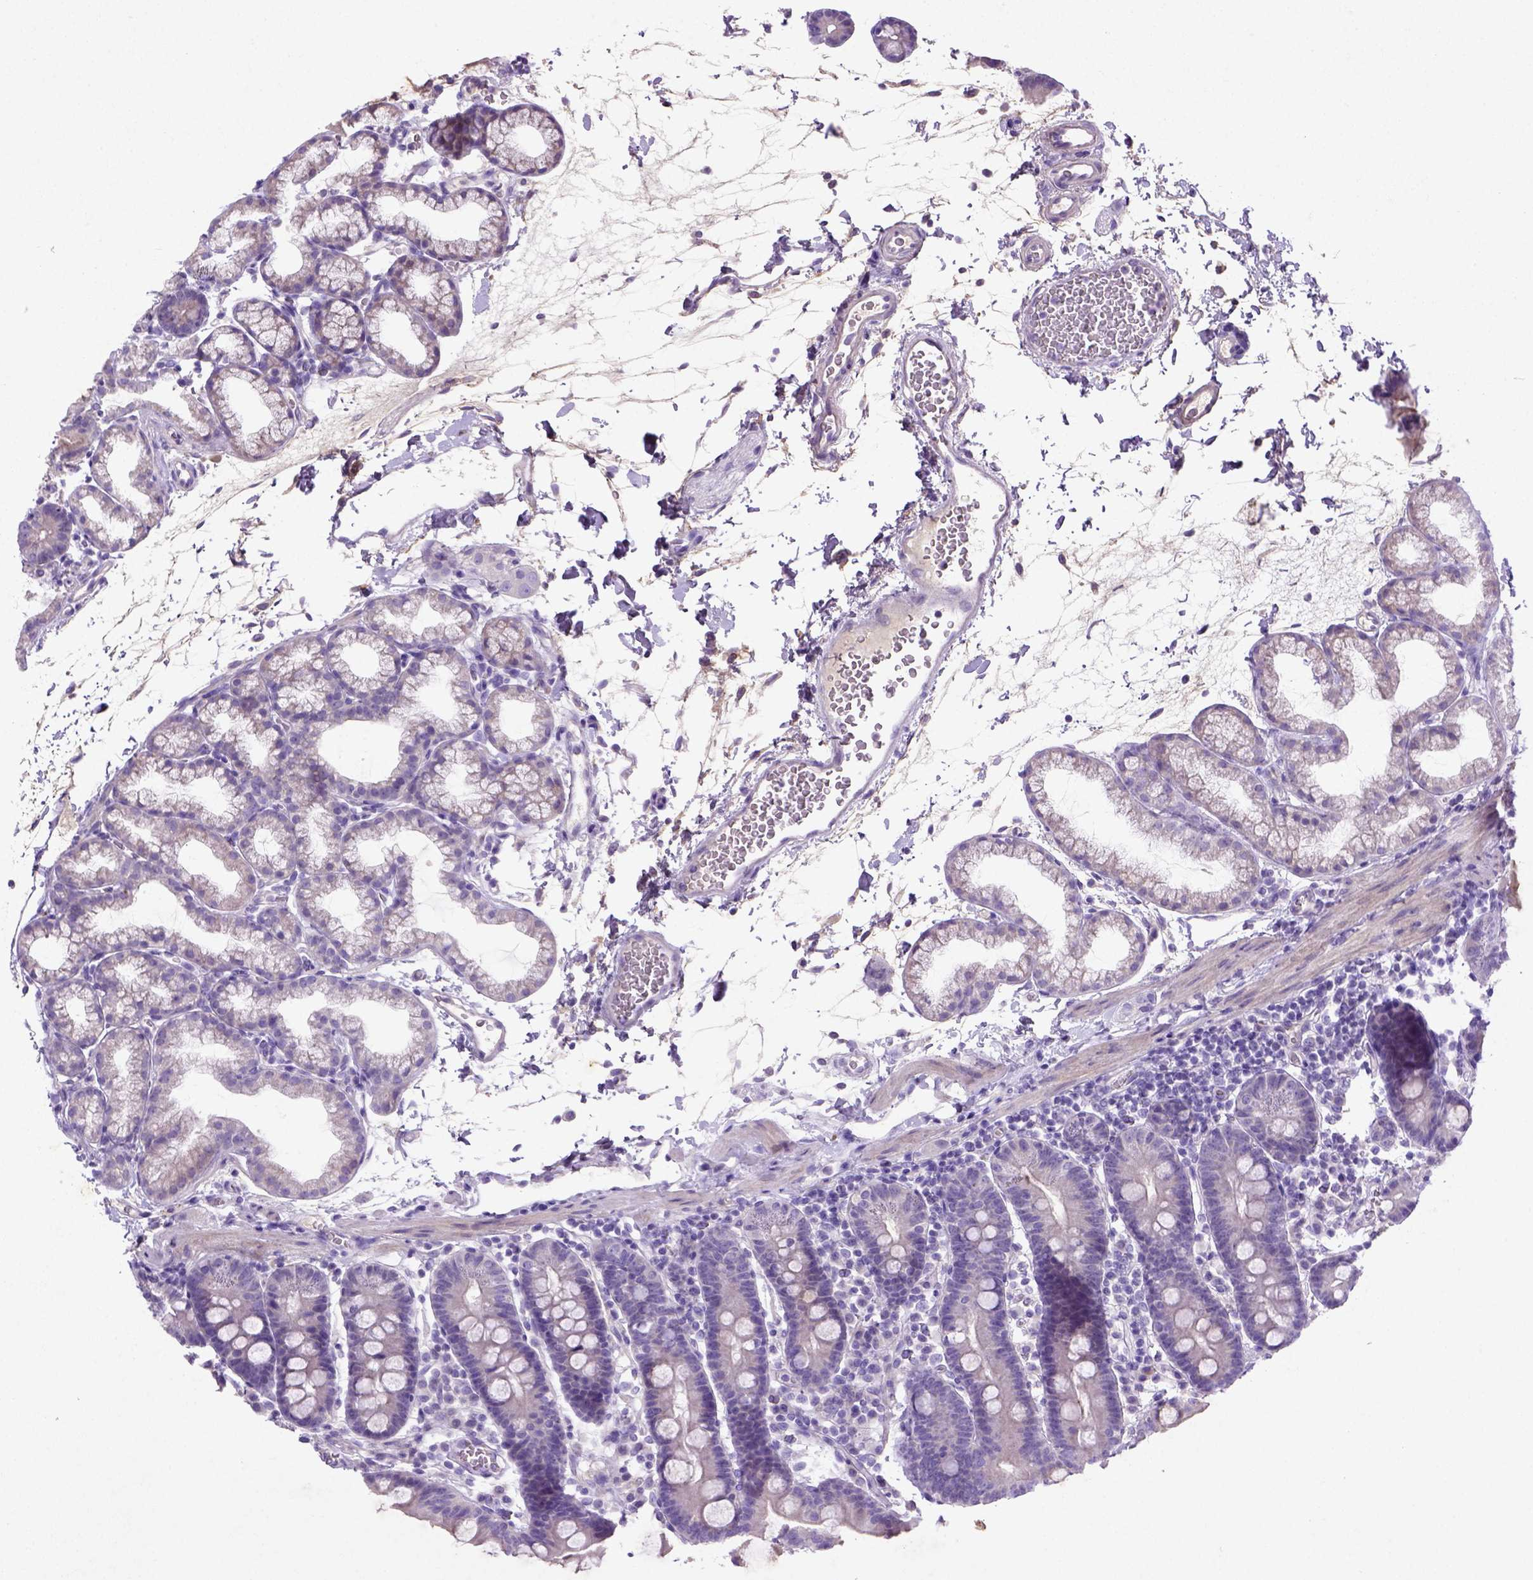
{"staining": {"intensity": "negative", "quantity": "none", "location": "none"}, "tissue": "duodenum", "cell_type": "Glandular cells", "image_type": "normal", "snomed": [{"axis": "morphology", "description": "Normal tissue, NOS"}, {"axis": "topography", "description": "Pancreas"}, {"axis": "topography", "description": "Duodenum"}], "caption": "Immunohistochemistry (IHC) image of normal duodenum: human duodenum stained with DAB demonstrates no significant protein expression in glandular cells. (Brightfield microscopy of DAB immunohistochemistry (IHC) at high magnification).", "gene": "NUDT2", "patient": {"sex": "male", "age": 59}}